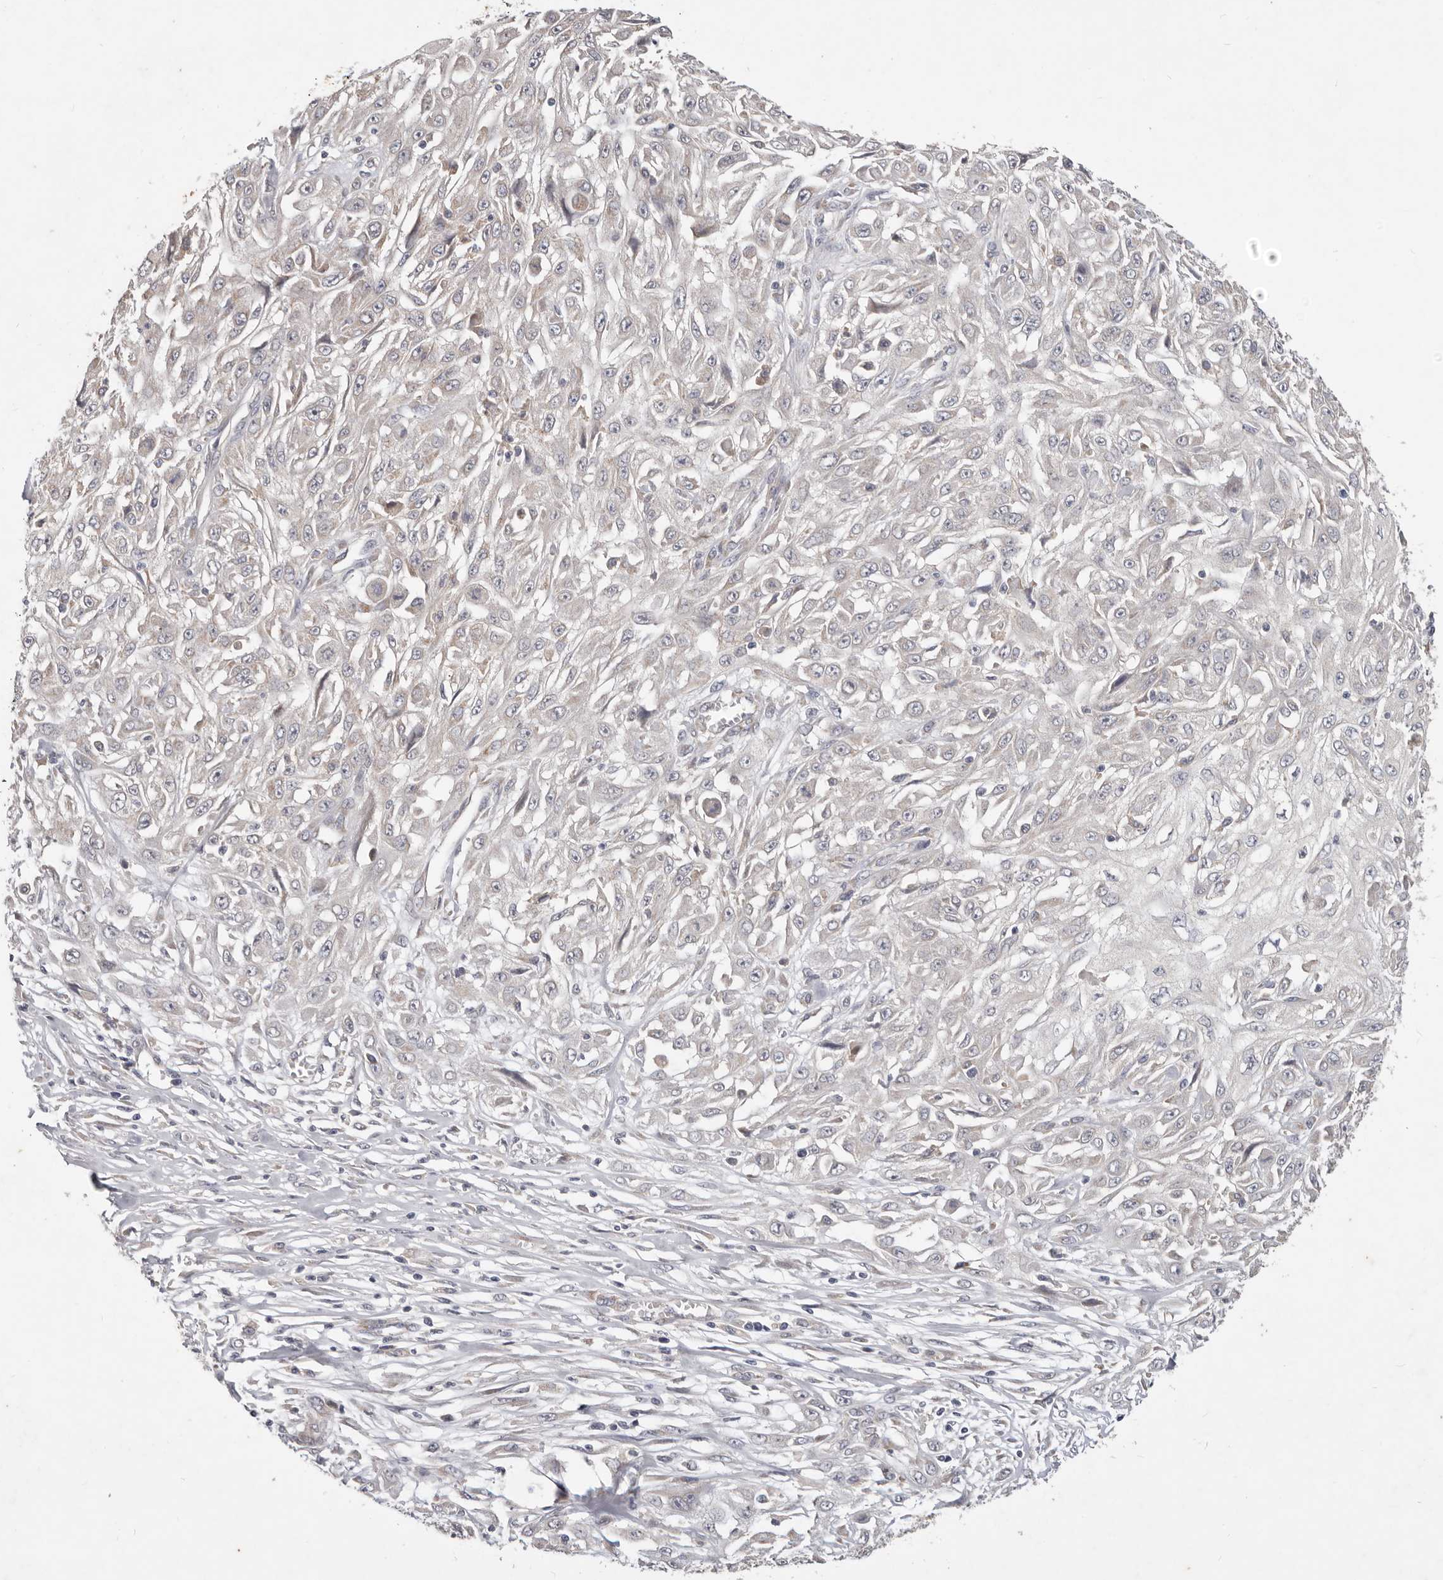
{"staining": {"intensity": "negative", "quantity": "none", "location": "none"}, "tissue": "skin cancer", "cell_type": "Tumor cells", "image_type": "cancer", "snomed": [{"axis": "morphology", "description": "Squamous cell carcinoma, NOS"}, {"axis": "morphology", "description": "Squamous cell carcinoma, metastatic, NOS"}, {"axis": "topography", "description": "Skin"}, {"axis": "topography", "description": "Lymph node"}], "caption": "A photomicrograph of human skin cancer (squamous cell carcinoma) is negative for staining in tumor cells. (DAB IHC with hematoxylin counter stain).", "gene": "WDR77", "patient": {"sex": "male", "age": 75}}